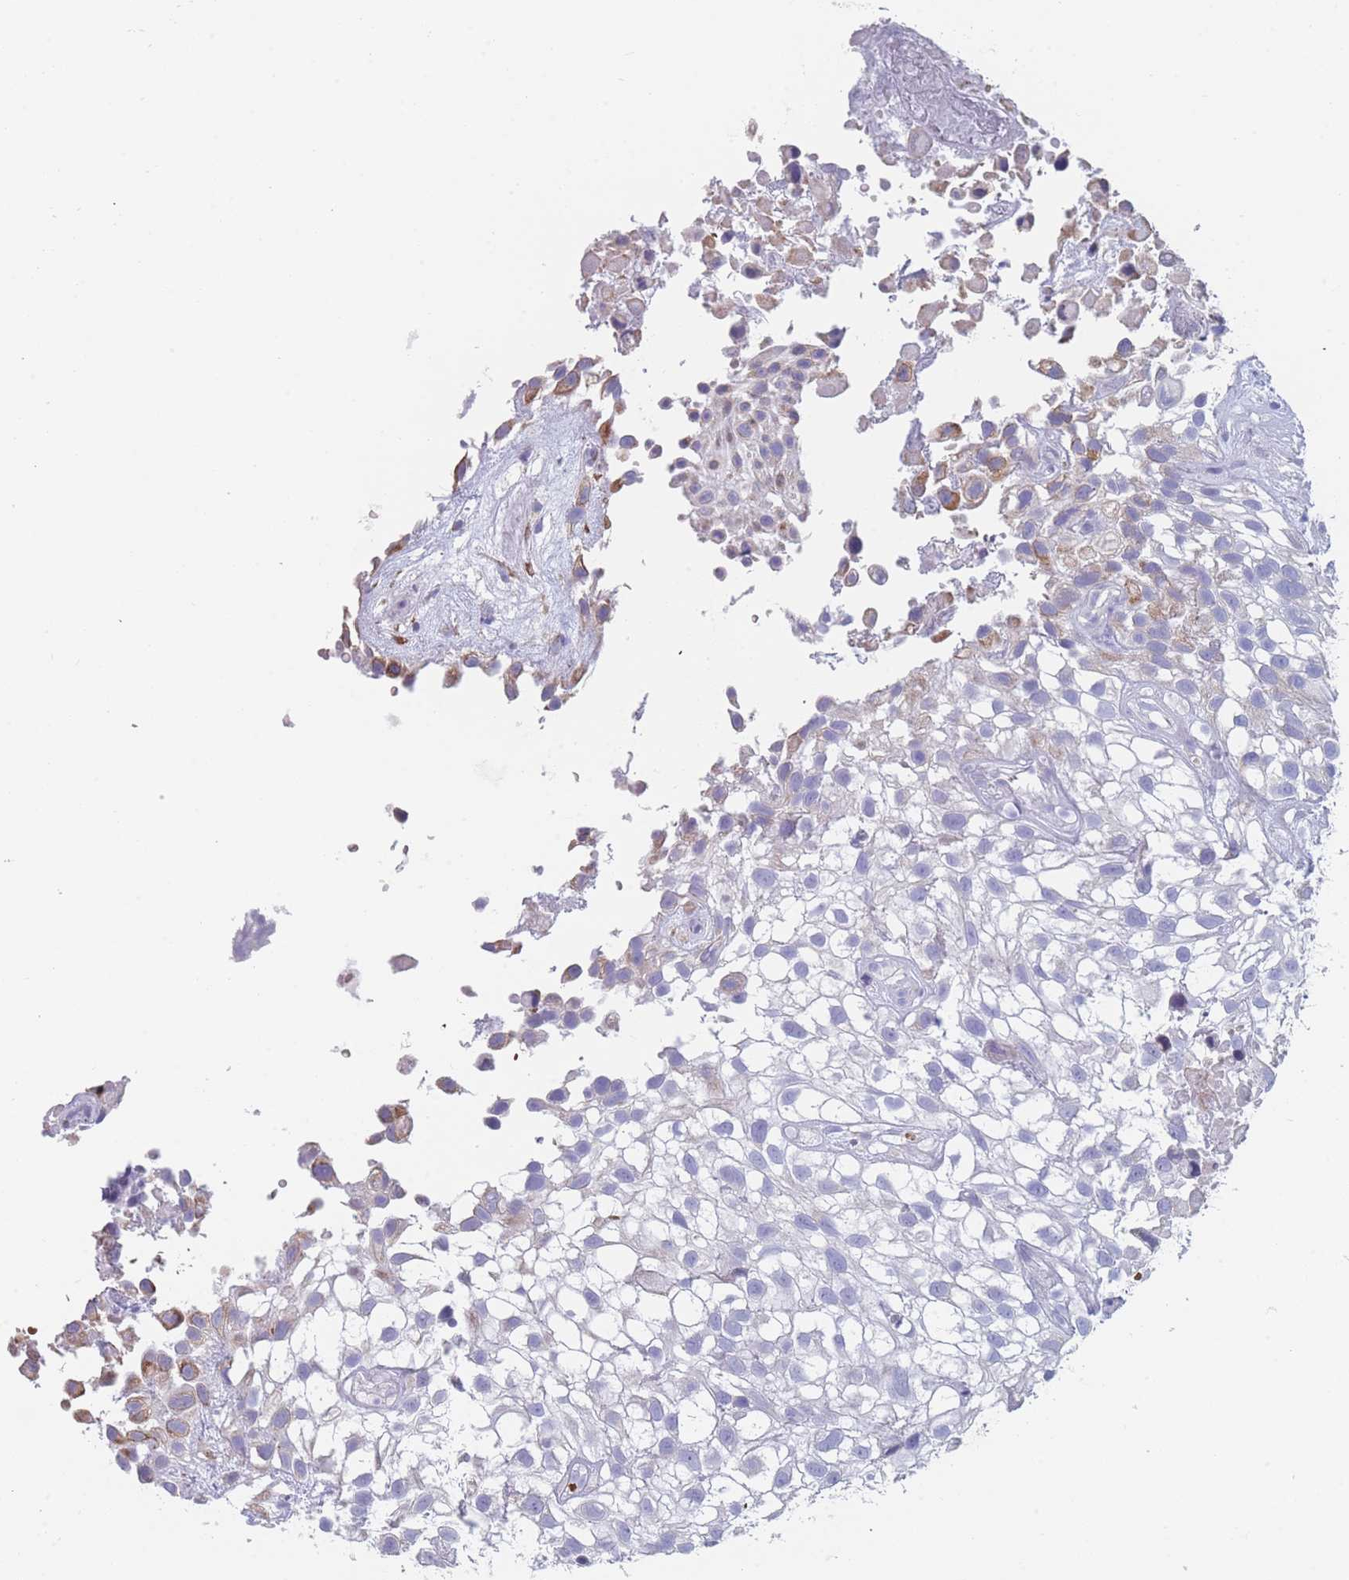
{"staining": {"intensity": "negative", "quantity": "none", "location": "none"}, "tissue": "urothelial cancer", "cell_type": "Tumor cells", "image_type": "cancer", "snomed": [{"axis": "morphology", "description": "Urothelial carcinoma, High grade"}, {"axis": "topography", "description": "Urinary bladder"}], "caption": "The IHC image has no significant expression in tumor cells of urothelial carcinoma (high-grade) tissue.", "gene": "OR5D16", "patient": {"sex": "male", "age": 56}}